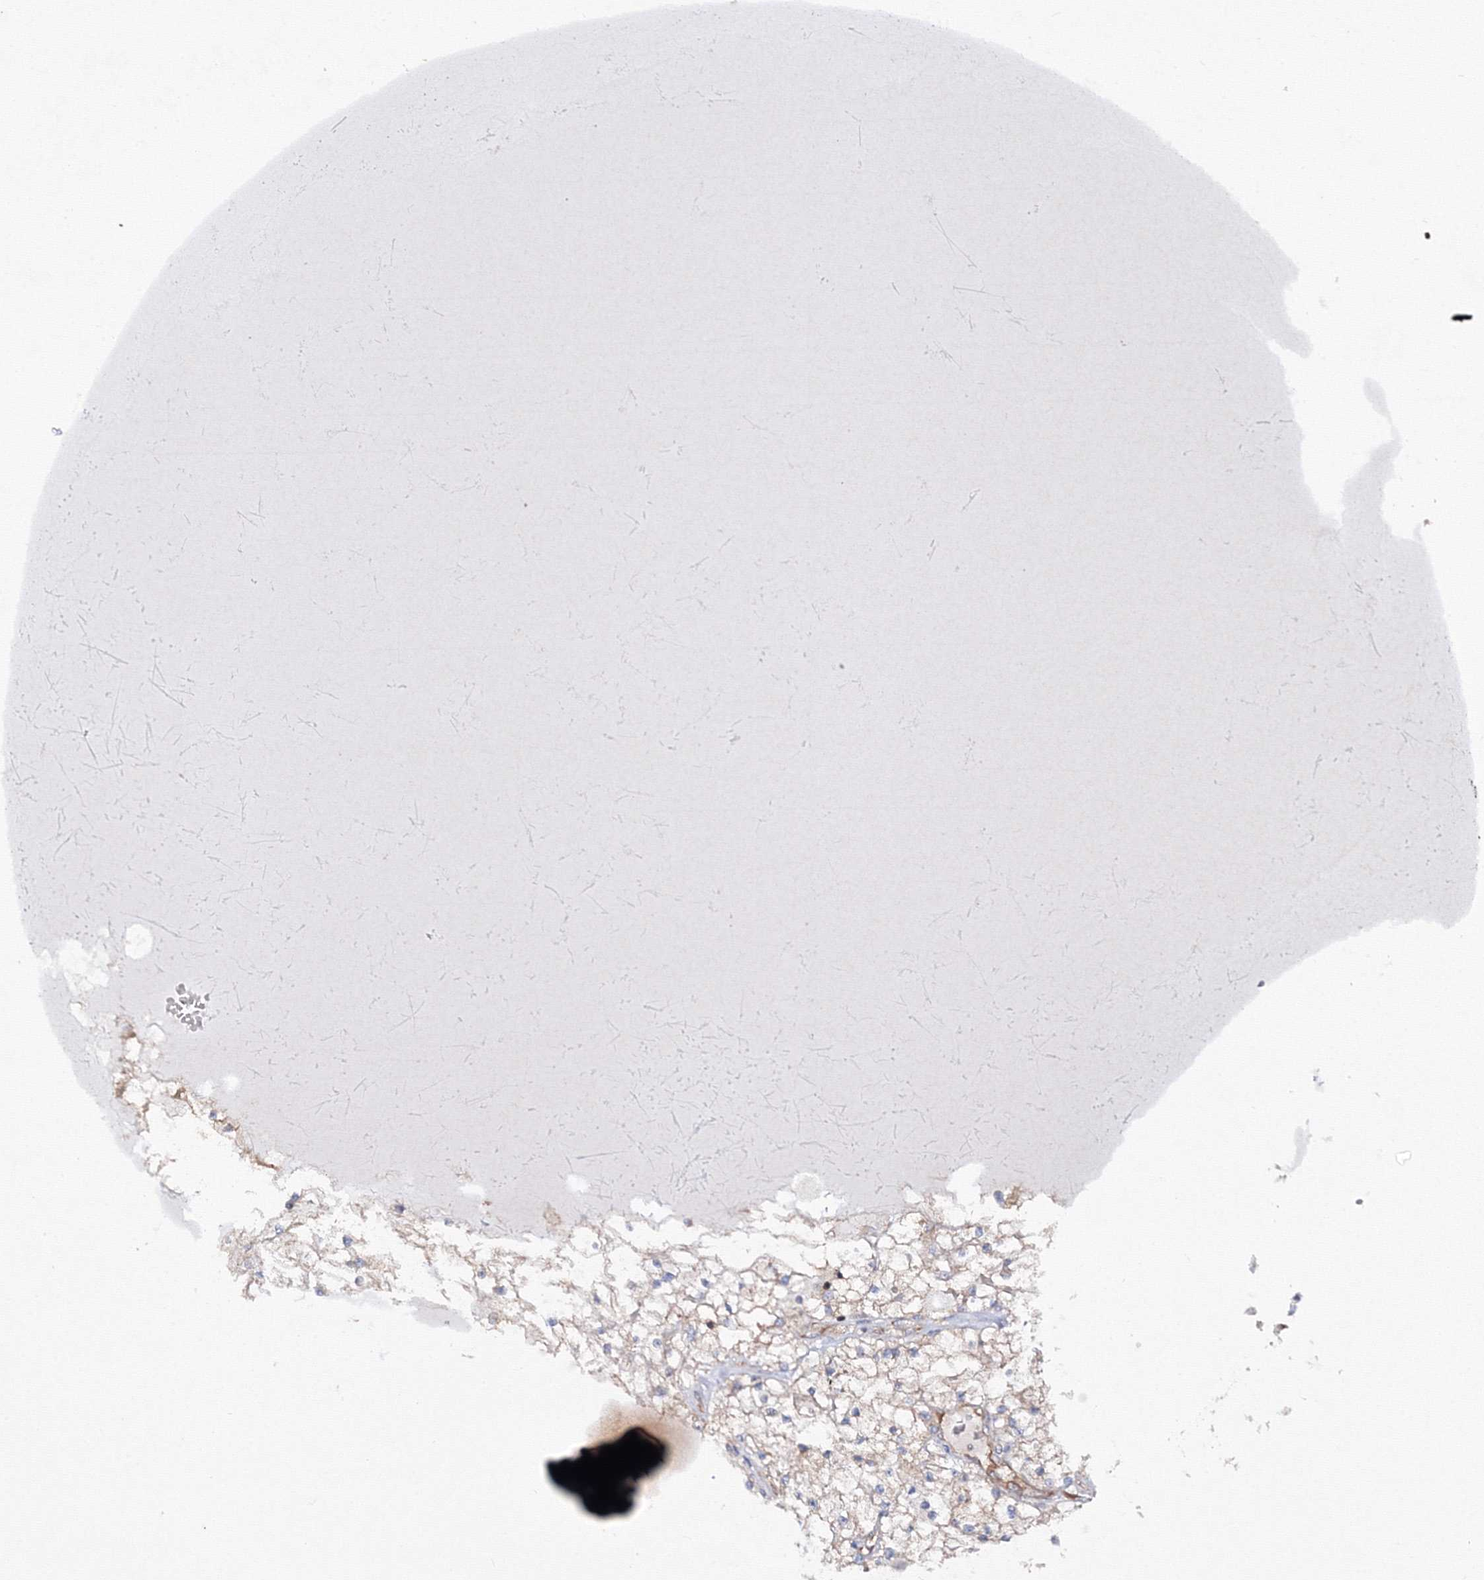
{"staining": {"intensity": "weak", "quantity": ">75%", "location": "cytoplasmic/membranous"}, "tissue": "renal cancer", "cell_type": "Tumor cells", "image_type": "cancer", "snomed": [{"axis": "morphology", "description": "Normal tissue, NOS"}, {"axis": "morphology", "description": "Adenocarcinoma, NOS"}, {"axis": "topography", "description": "Kidney"}], "caption": "Immunohistochemical staining of adenocarcinoma (renal) displays low levels of weak cytoplasmic/membranous positivity in approximately >75% of tumor cells. (DAB (3,3'-diaminobenzidine) = brown stain, brightfield microscopy at high magnification).", "gene": "HARS1", "patient": {"sex": "male", "age": 68}}